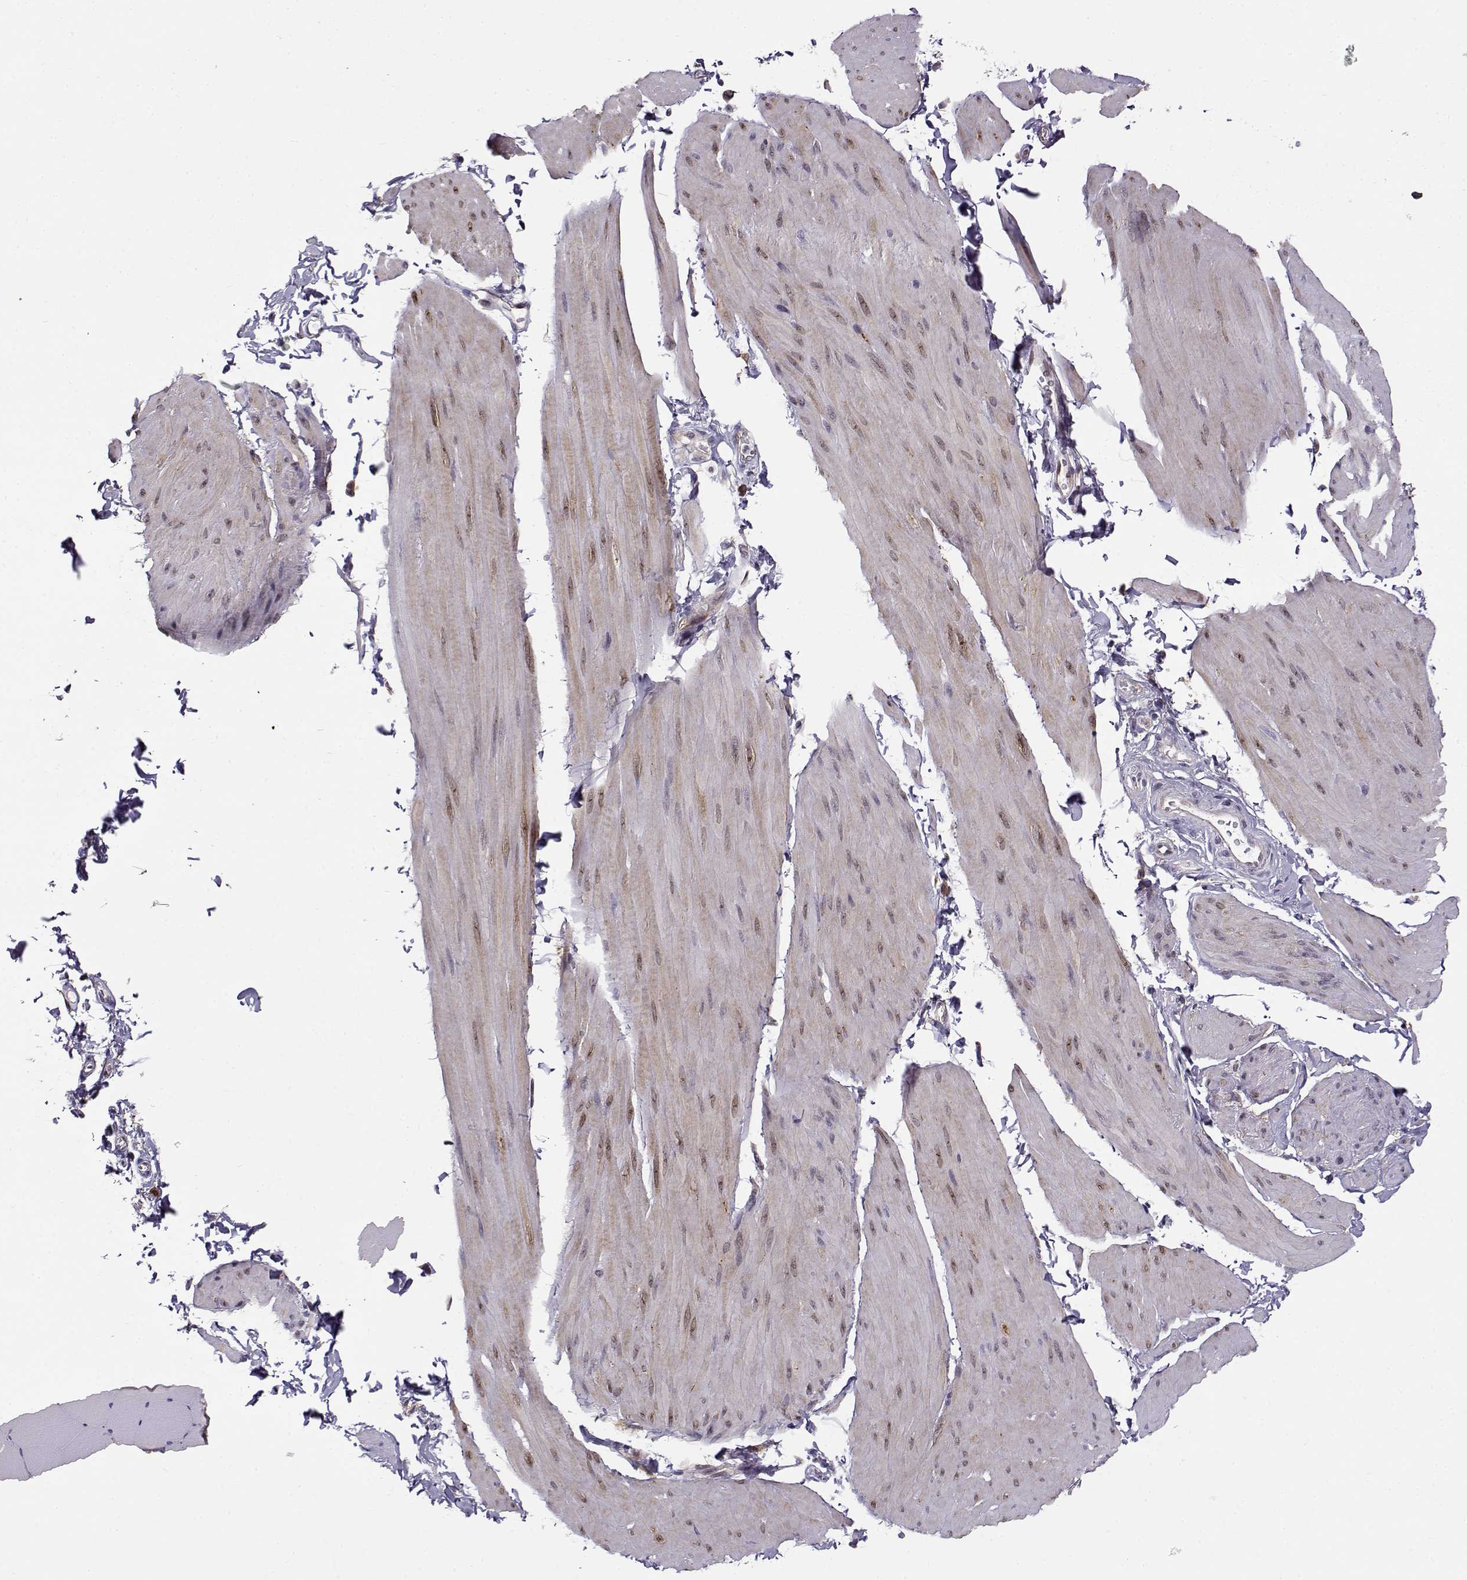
{"staining": {"intensity": "weak", "quantity": ">75%", "location": "cytoplasmic/membranous"}, "tissue": "smooth muscle", "cell_type": "Smooth muscle cells", "image_type": "normal", "snomed": [{"axis": "morphology", "description": "Normal tissue, NOS"}, {"axis": "topography", "description": "Adipose tissue"}, {"axis": "topography", "description": "Smooth muscle"}, {"axis": "topography", "description": "Peripheral nerve tissue"}], "caption": "IHC micrograph of unremarkable smooth muscle: smooth muscle stained using IHC displays low levels of weak protein expression localized specifically in the cytoplasmic/membranous of smooth muscle cells, appearing as a cytoplasmic/membranous brown color.", "gene": "BACH1", "patient": {"sex": "male", "age": 83}}